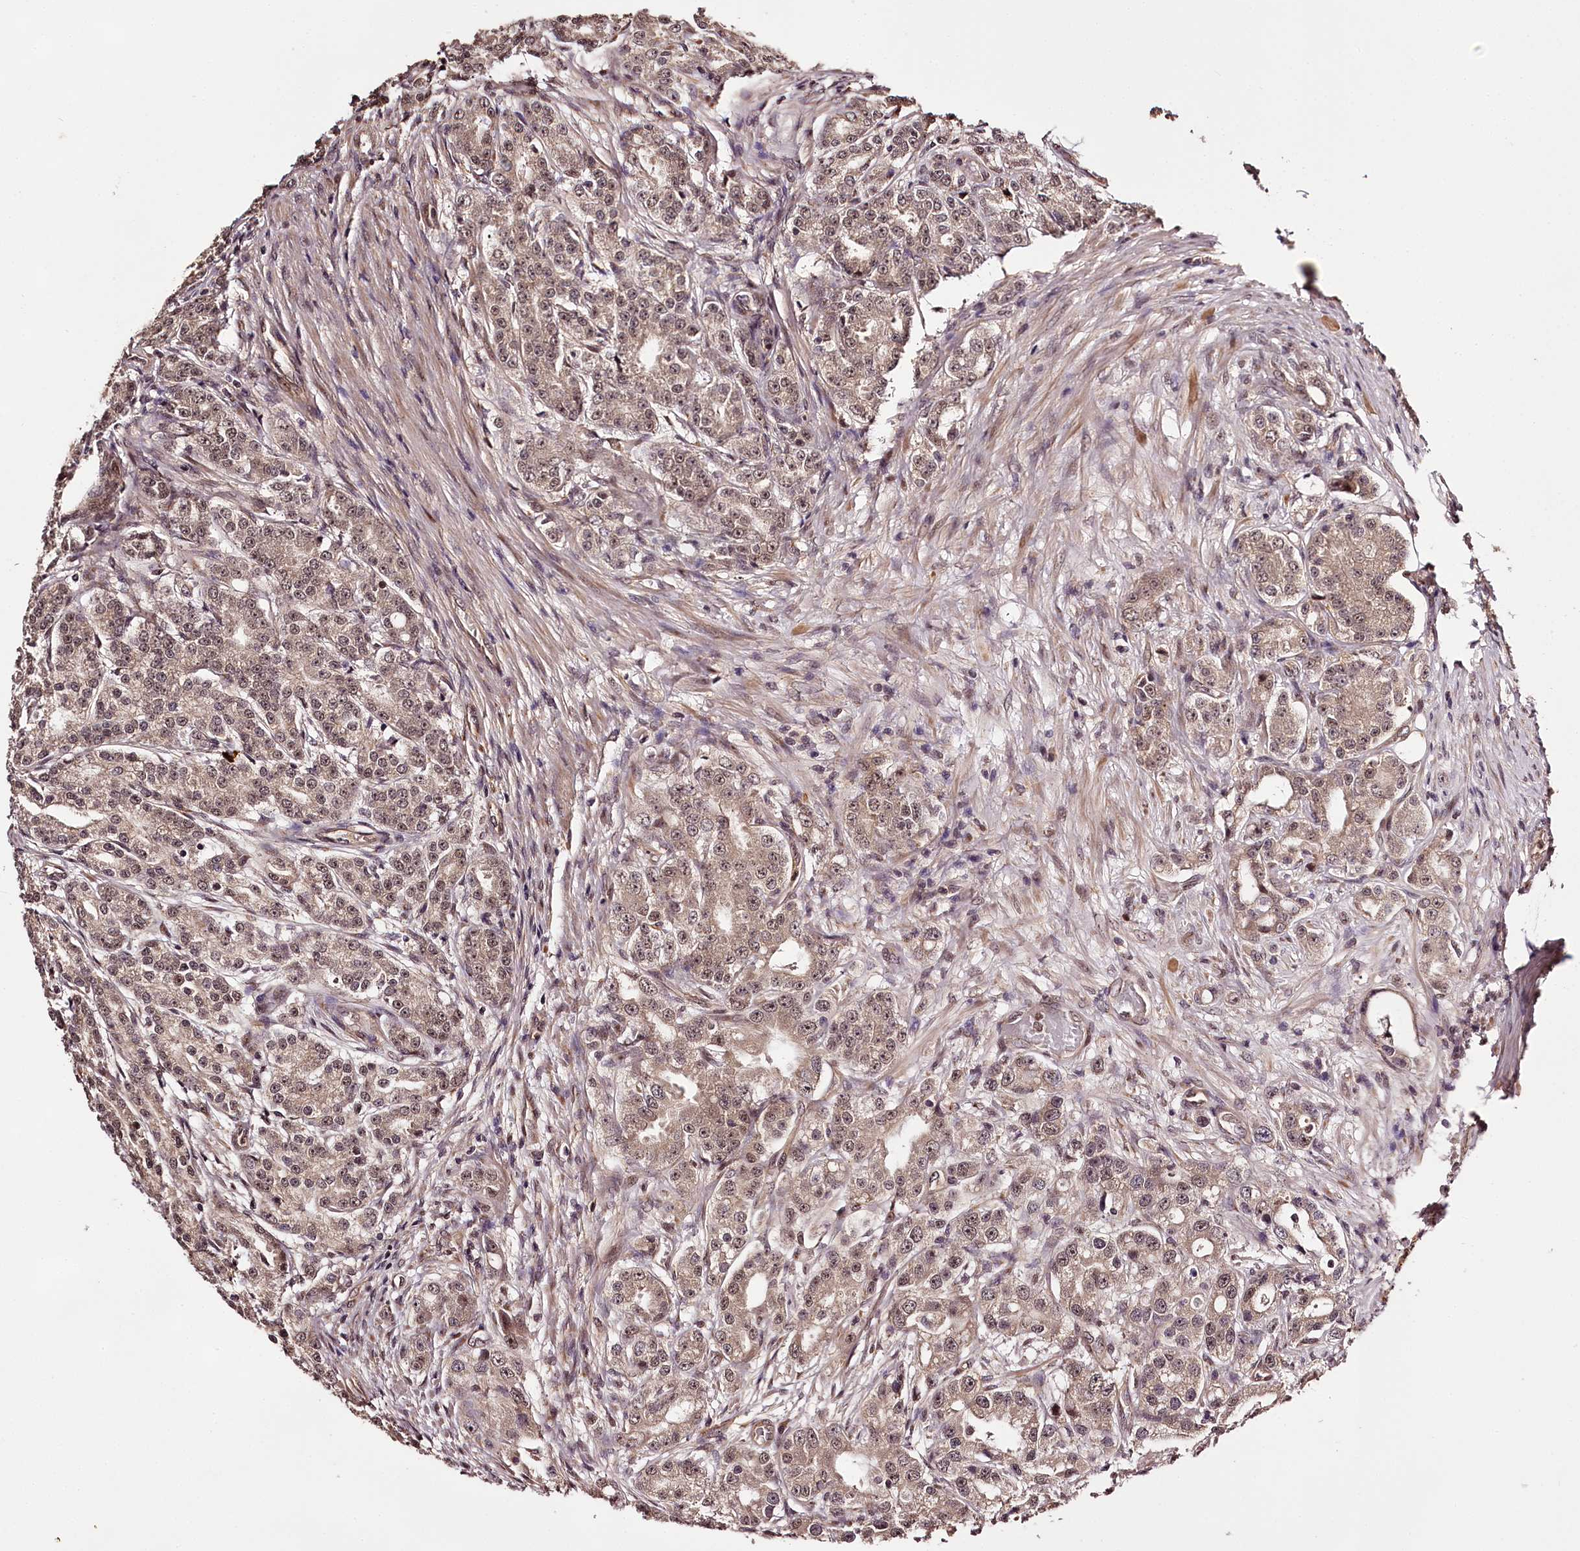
{"staining": {"intensity": "moderate", "quantity": "<25%", "location": "nuclear"}, "tissue": "prostate cancer", "cell_type": "Tumor cells", "image_type": "cancer", "snomed": [{"axis": "morphology", "description": "Adenocarcinoma, High grade"}, {"axis": "topography", "description": "Prostate"}], "caption": "DAB (3,3'-diaminobenzidine) immunohistochemical staining of prostate cancer displays moderate nuclear protein positivity in approximately <25% of tumor cells.", "gene": "MAML3", "patient": {"sex": "male", "age": 69}}